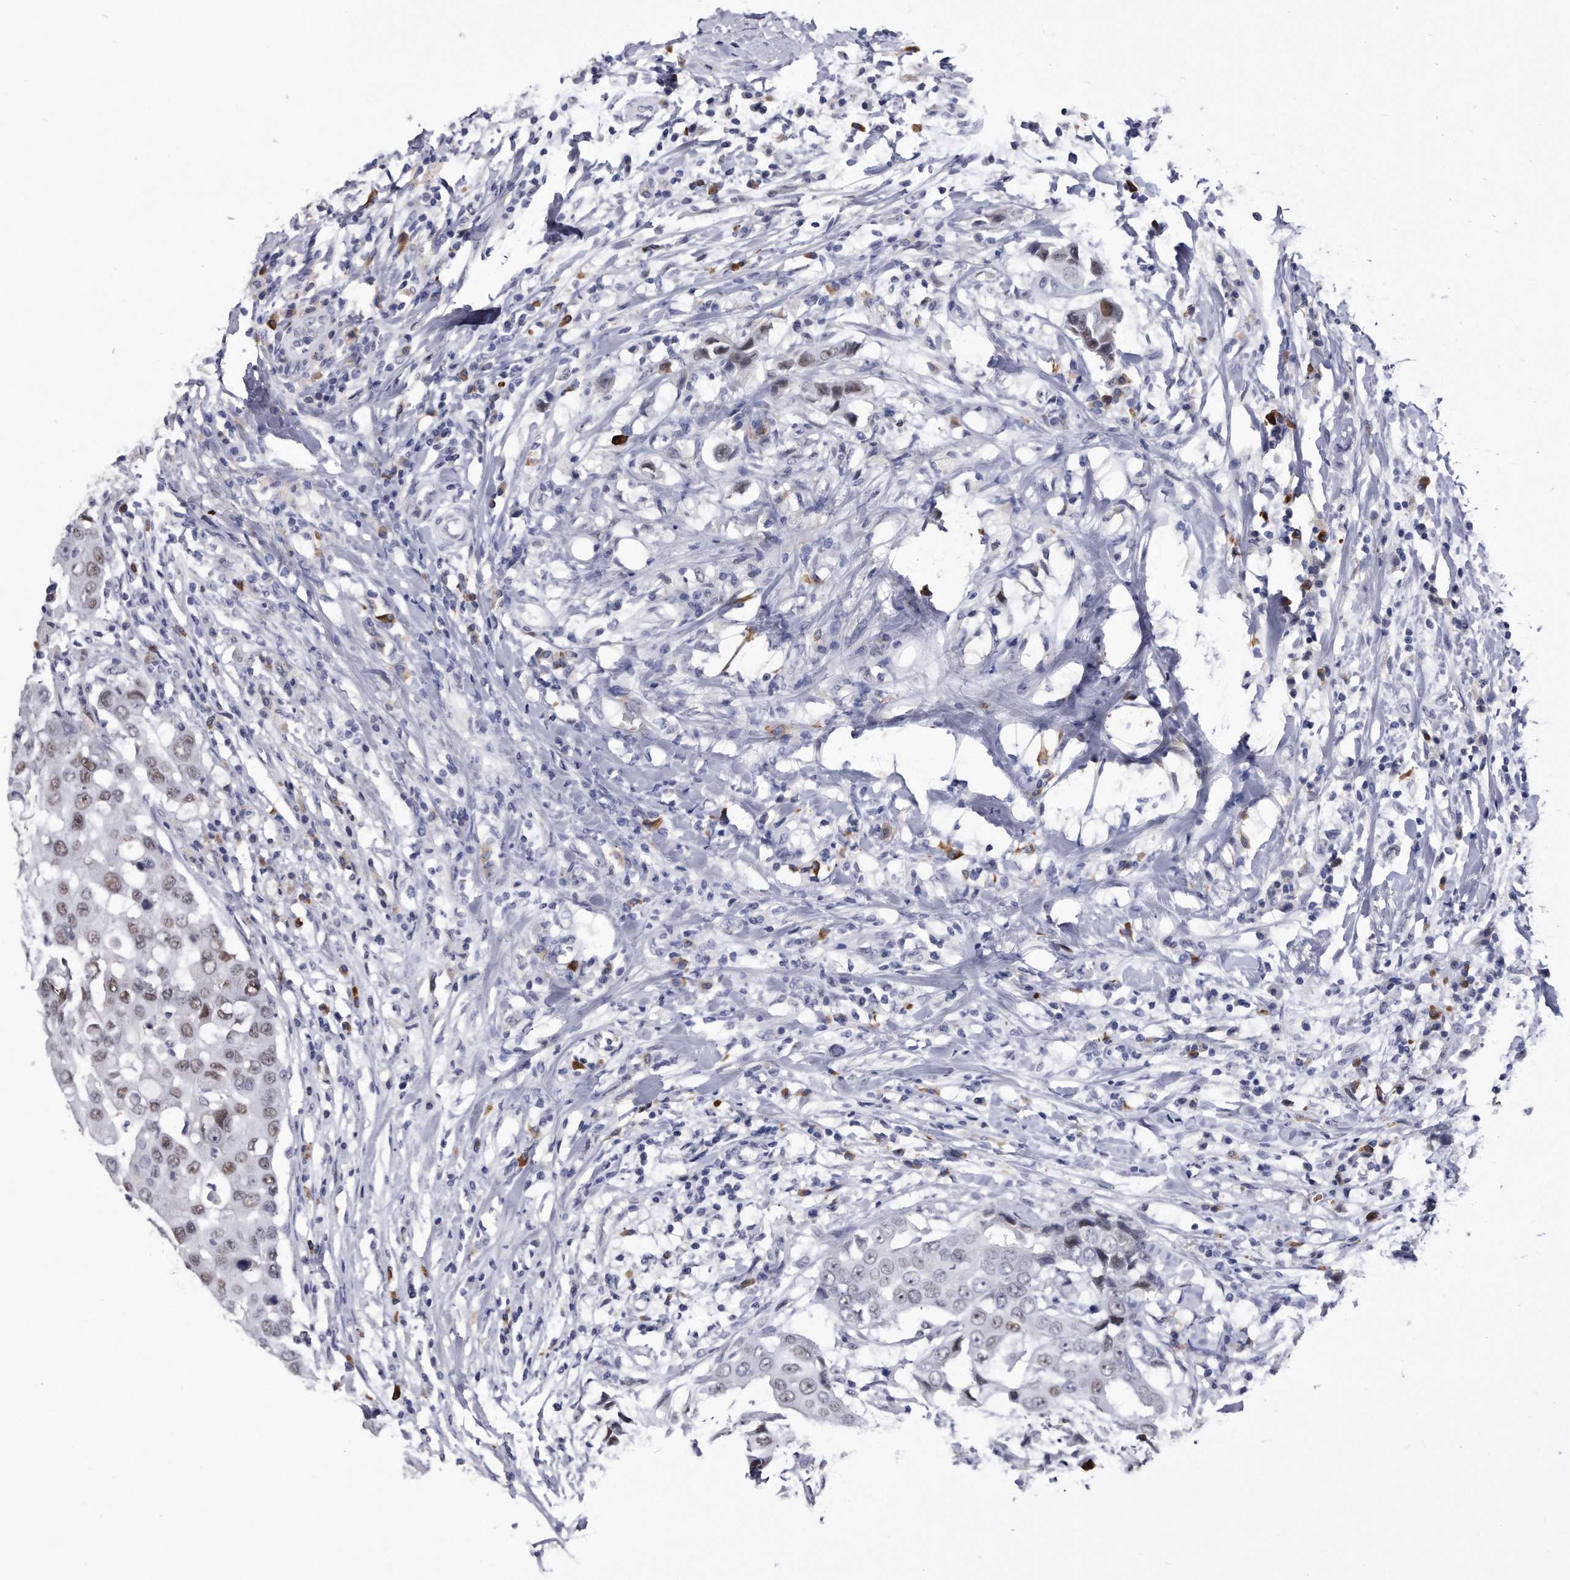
{"staining": {"intensity": "weak", "quantity": "<25%", "location": "nuclear"}, "tissue": "breast cancer", "cell_type": "Tumor cells", "image_type": "cancer", "snomed": [{"axis": "morphology", "description": "Duct carcinoma"}, {"axis": "topography", "description": "Breast"}], "caption": "Immunohistochemistry histopathology image of neoplastic tissue: breast cancer stained with DAB reveals no significant protein positivity in tumor cells.", "gene": "KCTD8", "patient": {"sex": "female", "age": 27}}